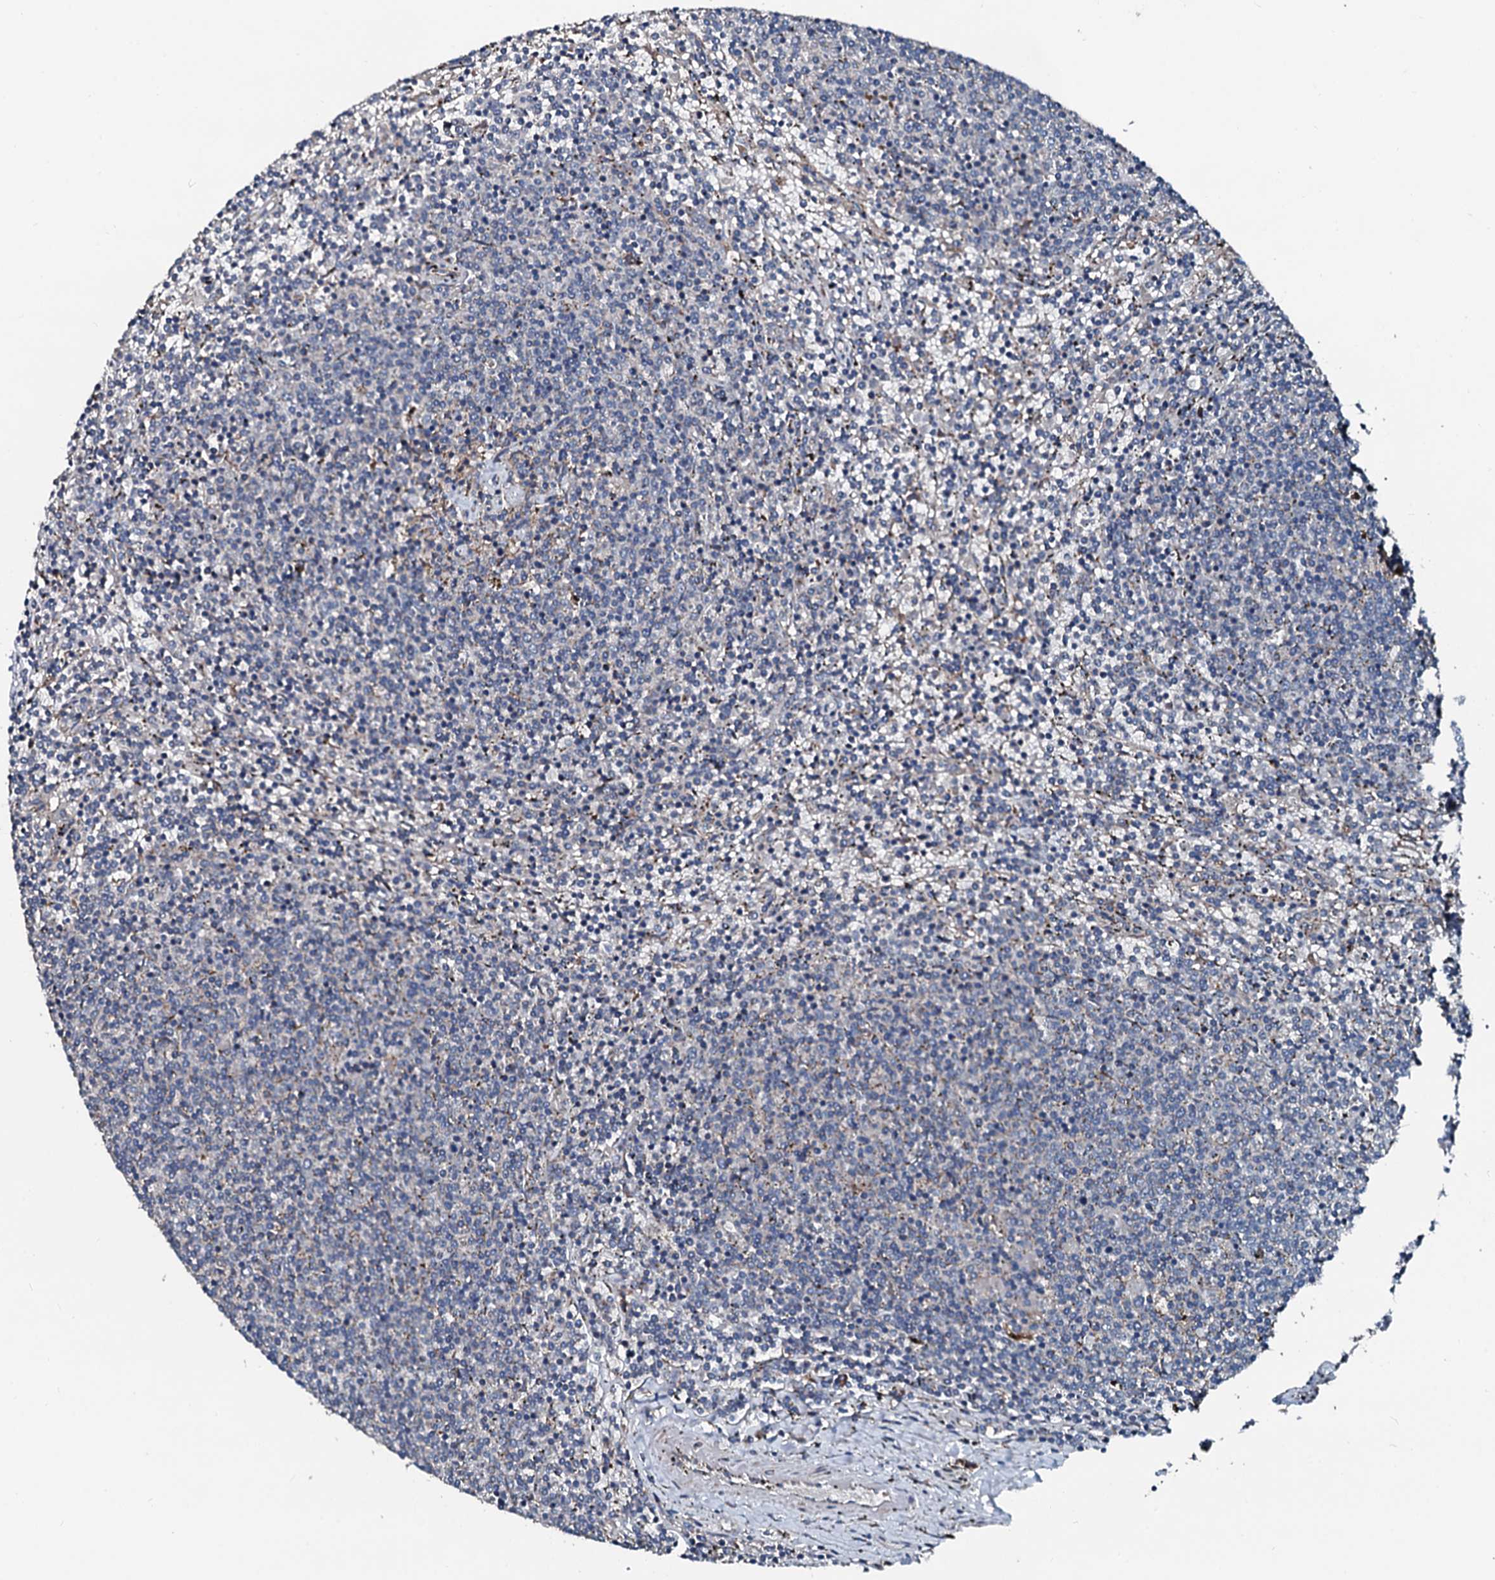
{"staining": {"intensity": "negative", "quantity": "none", "location": "none"}, "tissue": "lymphoma", "cell_type": "Tumor cells", "image_type": "cancer", "snomed": [{"axis": "morphology", "description": "Malignant lymphoma, non-Hodgkin's type, Low grade"}, {"axis": "topography", "description": "Spleen"}], "caption": "High magnification brightfield microscopy of malignant lymphoma, non-Hodgkin's type (low-grade) stained with DAB (3,3'-diaminobenzidine) (brown) and counterstained with hematoxylin (blue): tumor cells show no significant staining.", "gene": "ACSS3", "patient": {"sex": "female", "age": 50}}